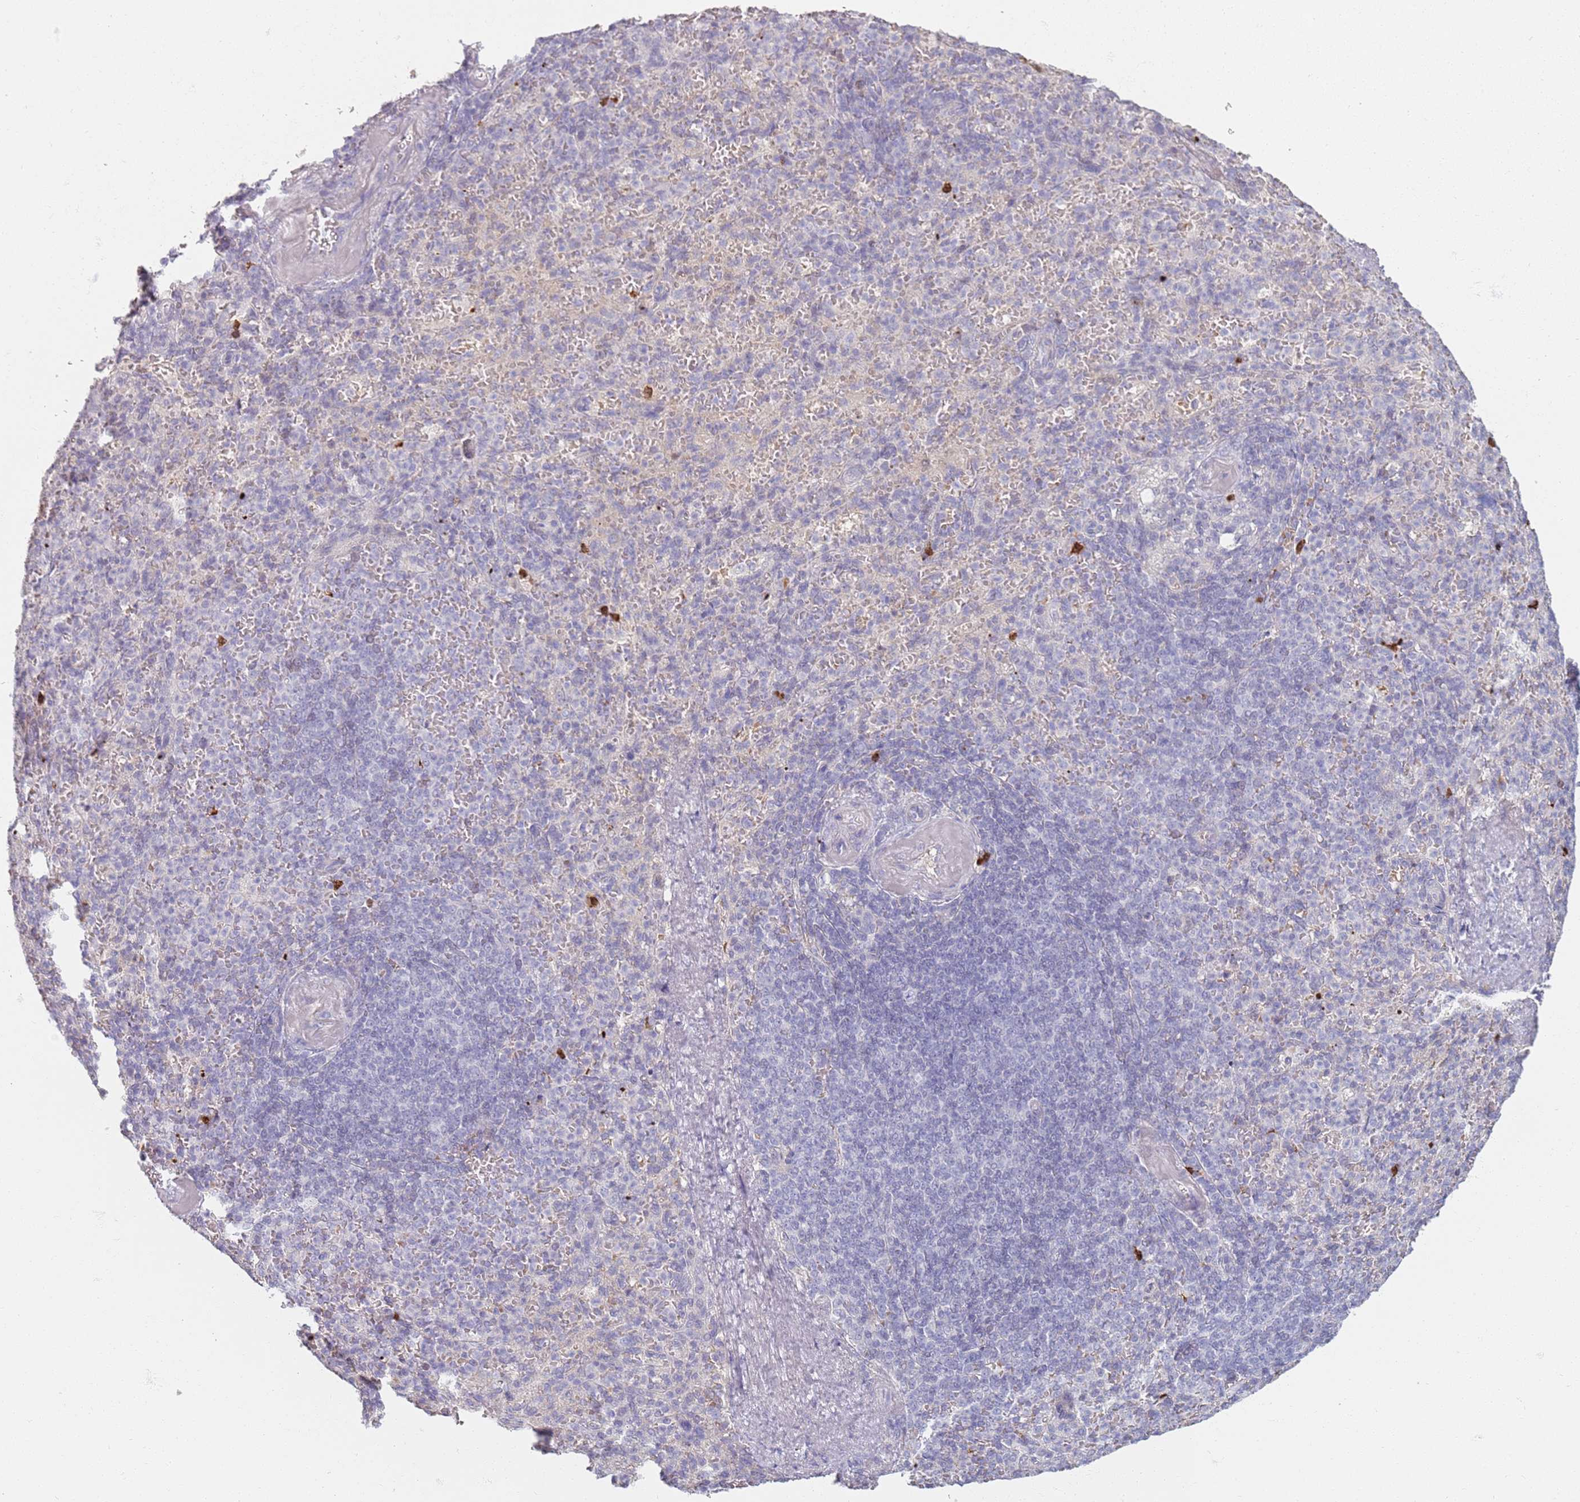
{"staining": {"intensity": "negative", "quantity": "none", "location": "none"}, "tissue": "spleen", "cell_type": "Cells in red pulp", "image_type": "normal", "snomed": [{"axis": "morphology", "description": "Normal tissue, NOS"}, {"axis": "topography", "description": "Spleen"}], "caption": "IHC micrograph of unremarkable spleen: spleen stained with DAB demonstrates no significant protein positivity in cells in red pulp.", "gene": "CD40LG", "patient": {"sex": "female", "age": 74}}